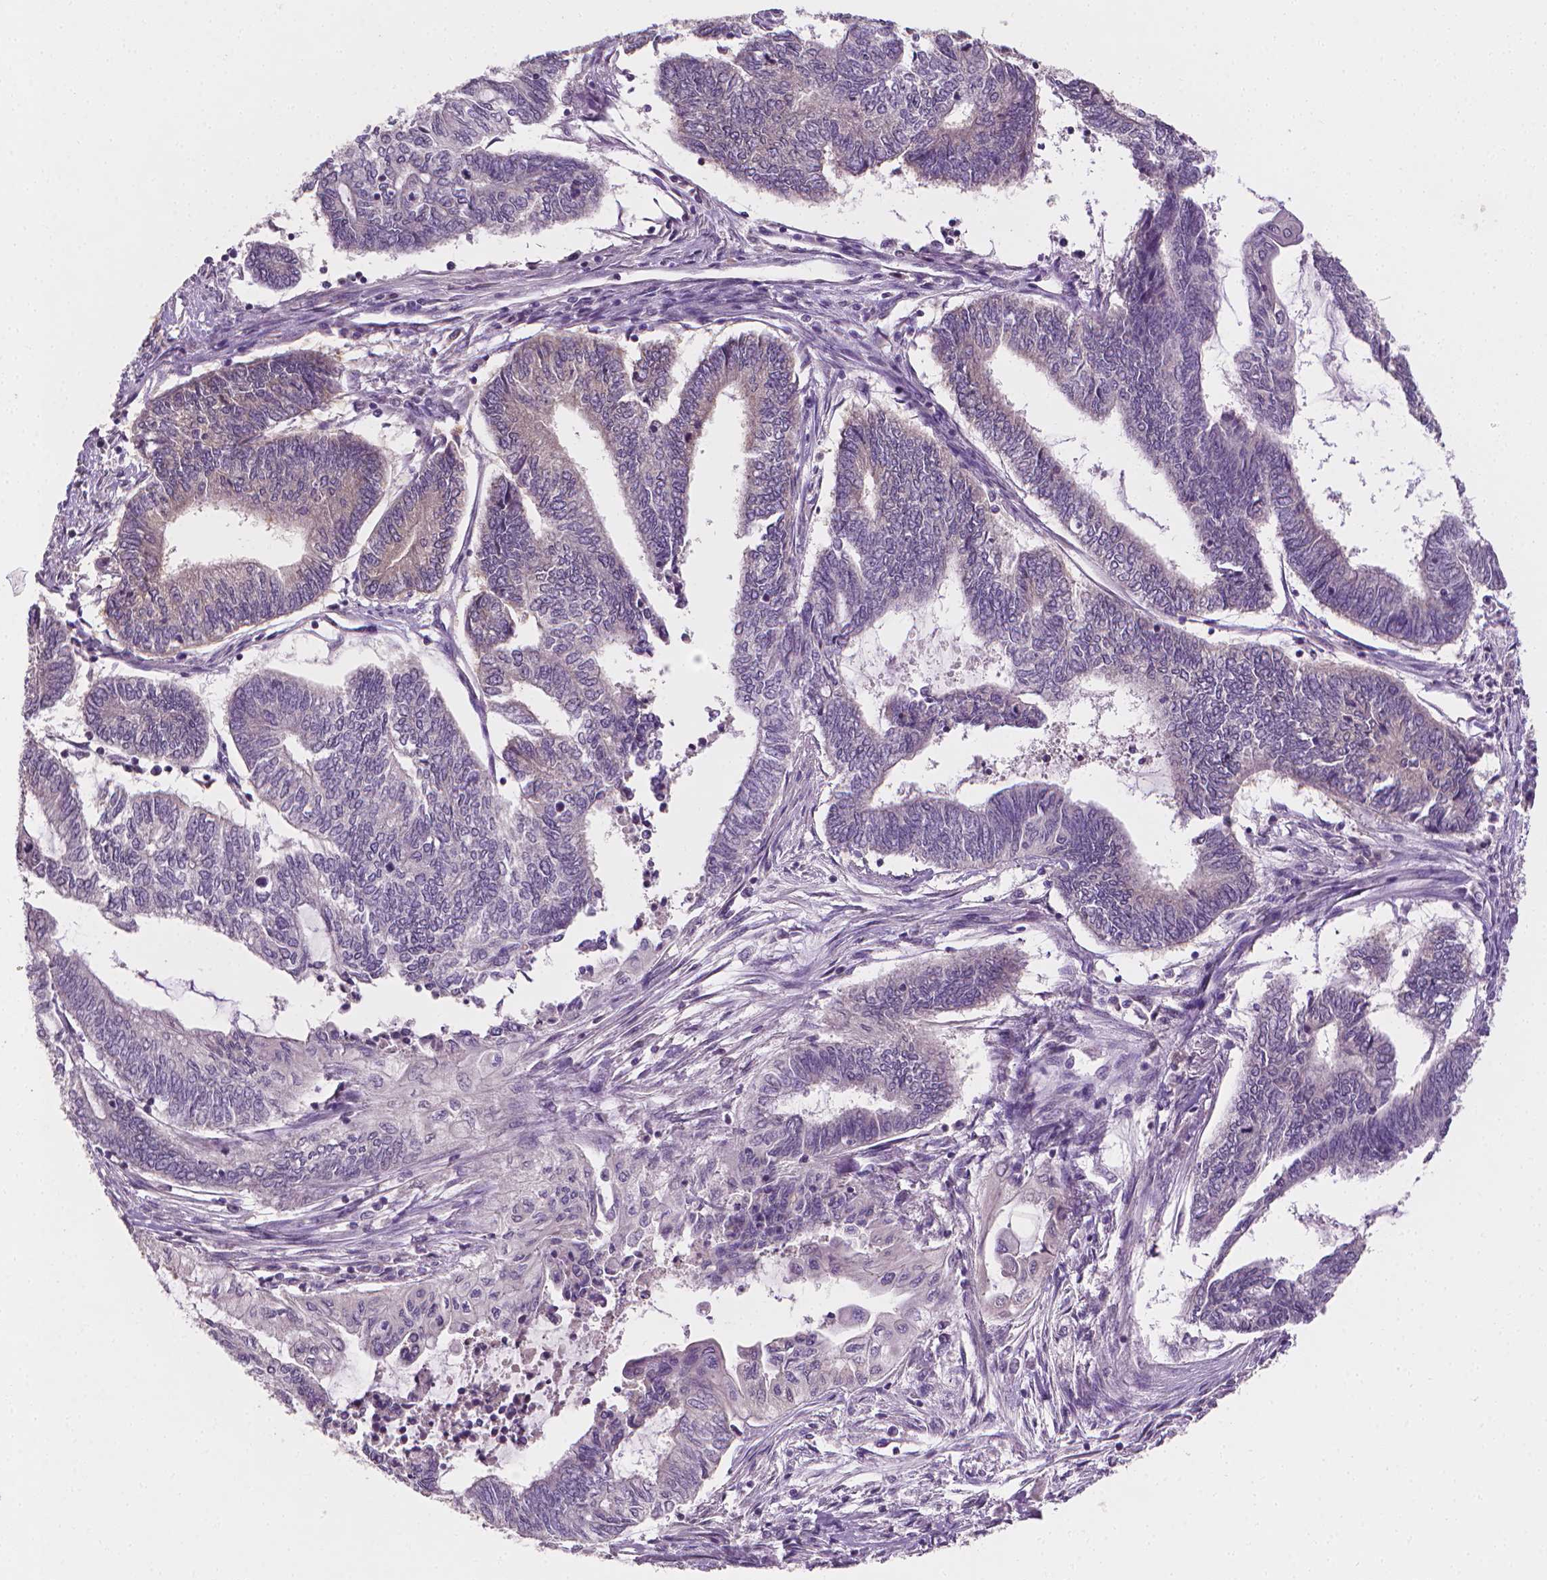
{"staining": {"intensity": "negative", "quantity": "none", "location": "none"}, "tissue": "endometrial cancer", "cell_type": "Tumor cells", "image_type": "cancer", "snomed": [{"axis": "morphology", "description": "Adenocarcinoma, NOS"}, {"axis": "topography", "description": "Uterus"}, {"axis": "topography", "description": "Endometrium"}], "caption": "Endometrial adenocarcinoma was stained to show a protein in brown. There is no significant expression in tumor cells. (Stains: DAB (3,3'-diaminobenzidine) IHC with hematoxylin counter stain, Microscopy: brightfield microscopy at high magnification).", "gene": "FASN", "patient": {"sex": "female", "age": 70}}